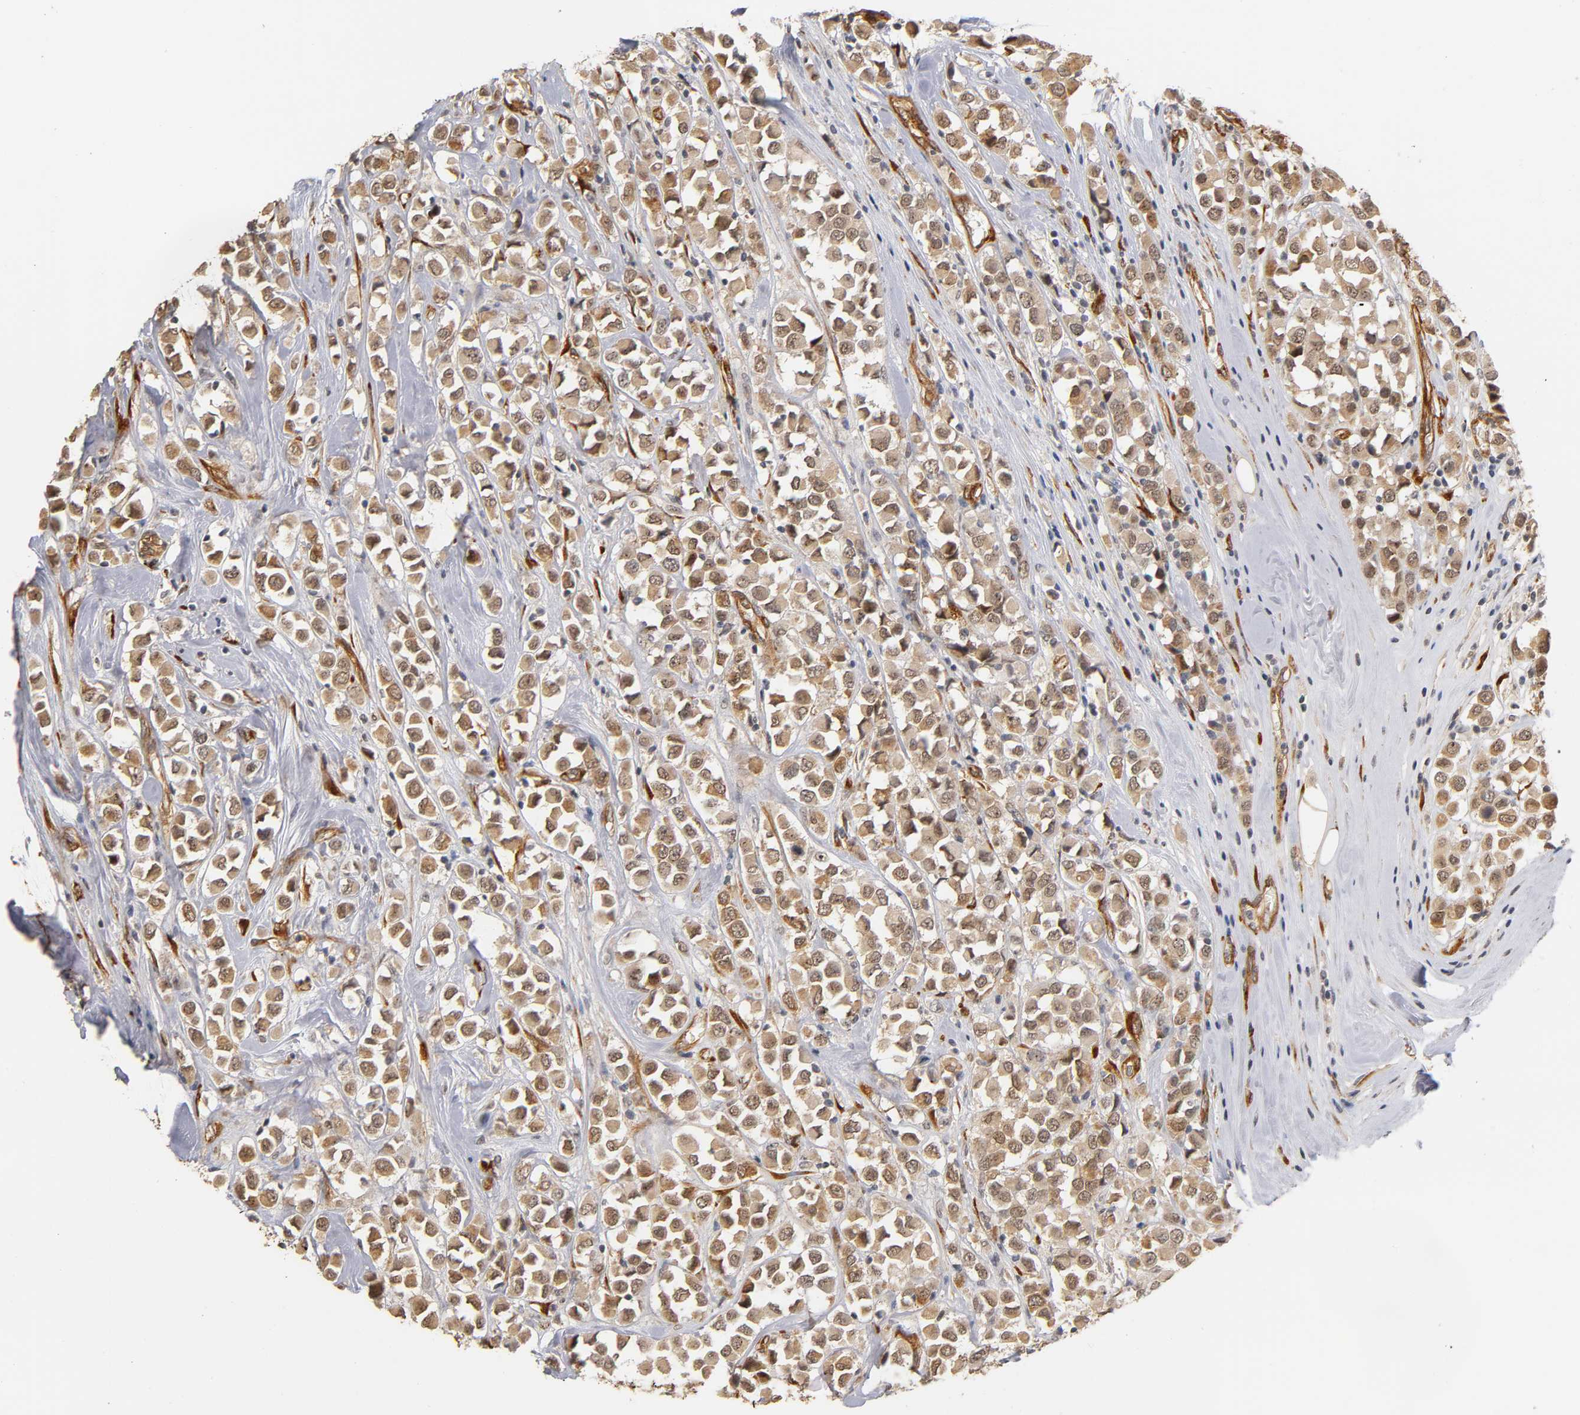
{"staining": {"intensity": "moderate", "quantity": ">75%", "location": "cytoplasmic/membranous"}, "tissue": "breast cancer", "cell_type": "Tumor cells", "image_type": "cancer", "snomed": [{"axis": "morphology", "description": "Duct carcinoma"}, {"axis": "topography", "description": "Breast"}], "caption": "An image showing moderate cytoplasmic/membranous staining in about >75% of tumor cells in breast invasive ductal carcinoma, as visualized by brown immunohistochemical staining.", "gene": "LAMB1", "patient": {"sex": "female", "age": 61}}